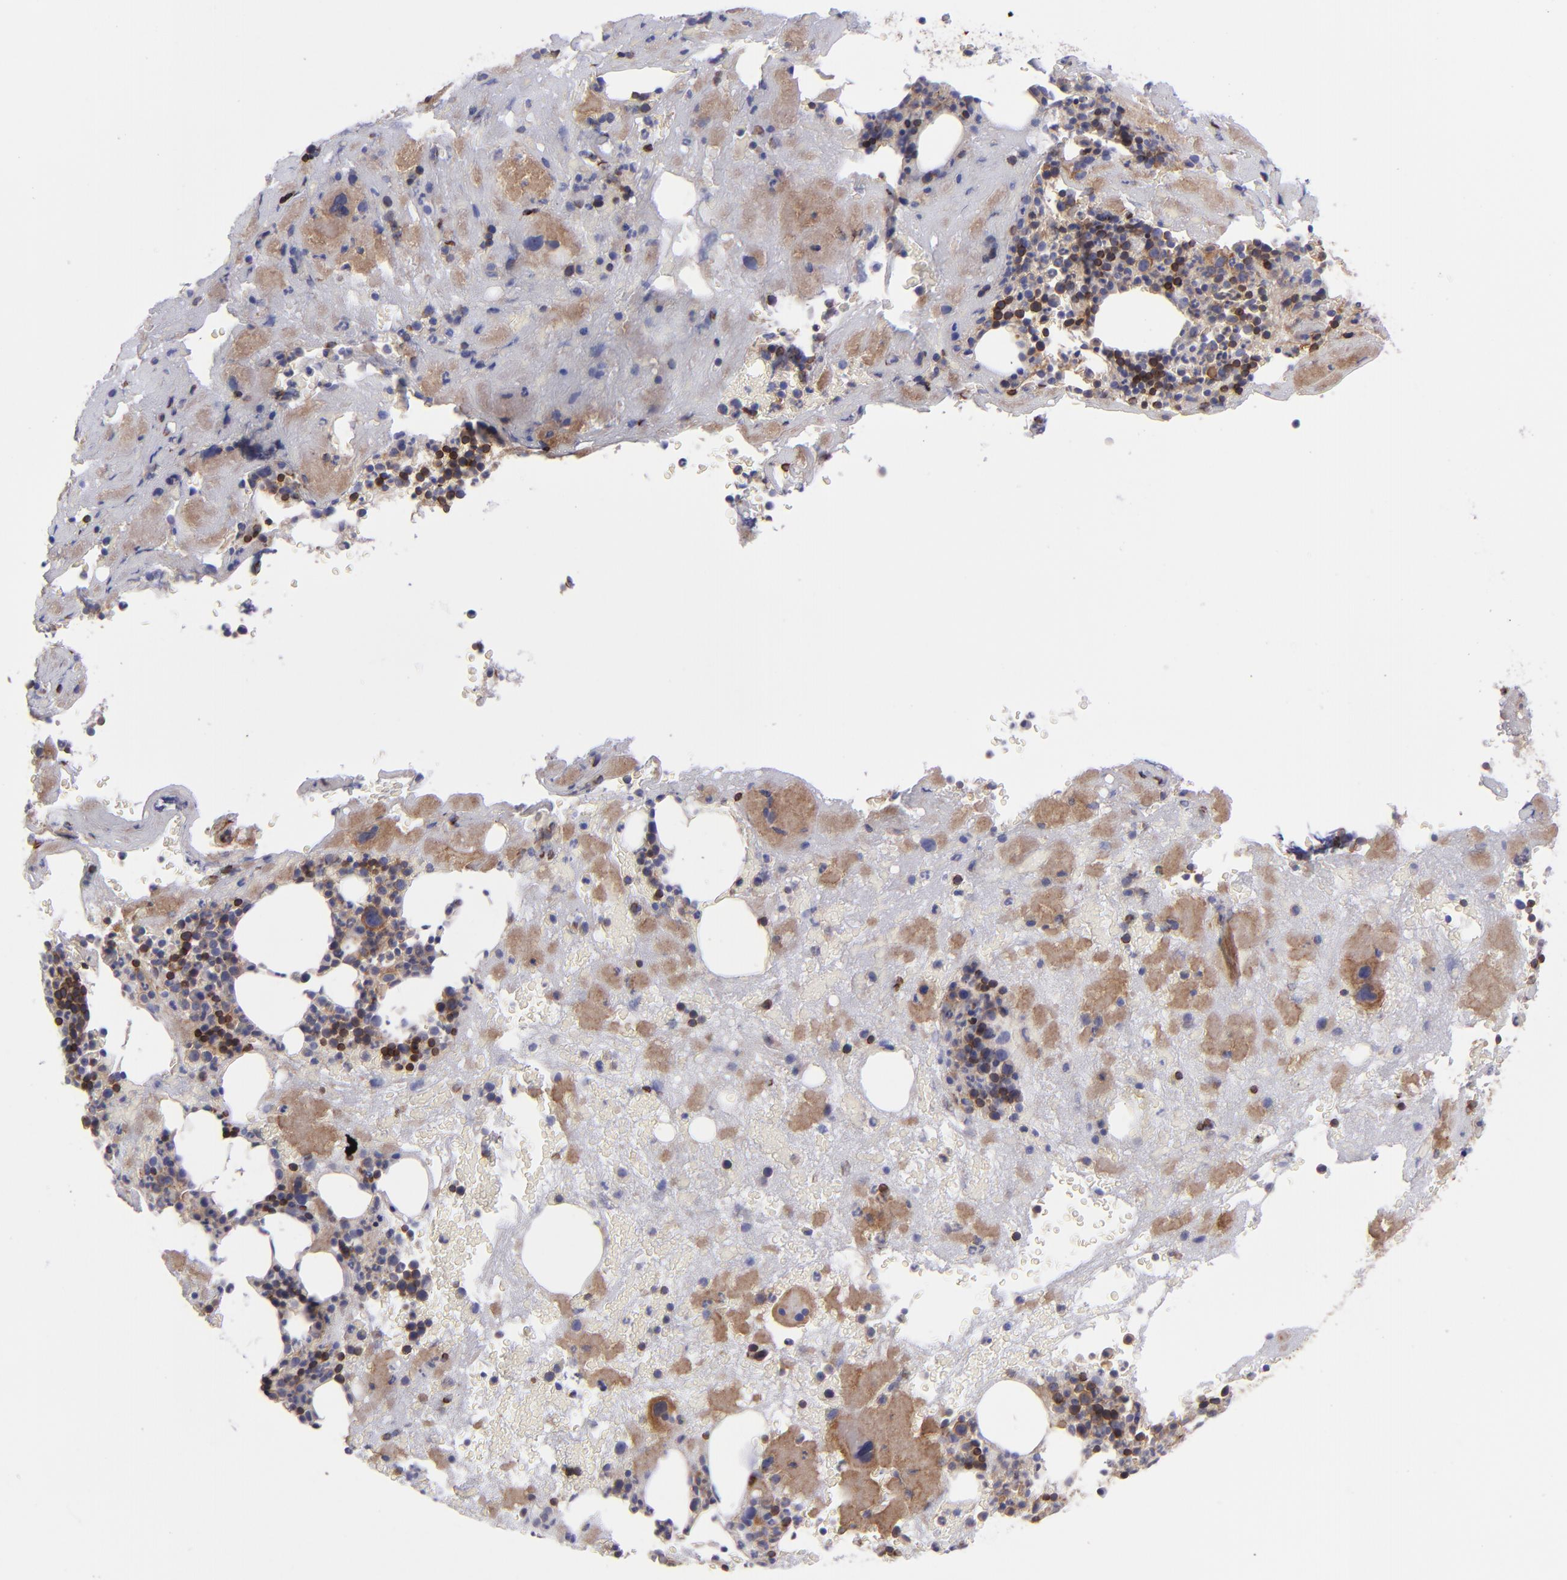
{"staining": {"intensity": "strong", "quantity": "25%-75%", "location": "cytoplasmic/membranous"}, "tissue": "bone marrow", "cell_type": "Hematopoietic cells", "image_type": "normal", "snomed": [{"axis": "morphology", "description": "Normal tissue, NOS"}, {"axis": "topography", "description": "Bone marrow"}], "caption": "Benign bone marrow exhibits strong cytoplasmic/membranous positivity in approximately 25%-75% of hematopoietic cells, visualized by immunohistochemistry. (brown staining indicates protein expression, while blue staining denotes nuclei).", "gene": "BSG", "patient": {"sex": "male", "age": 76}}